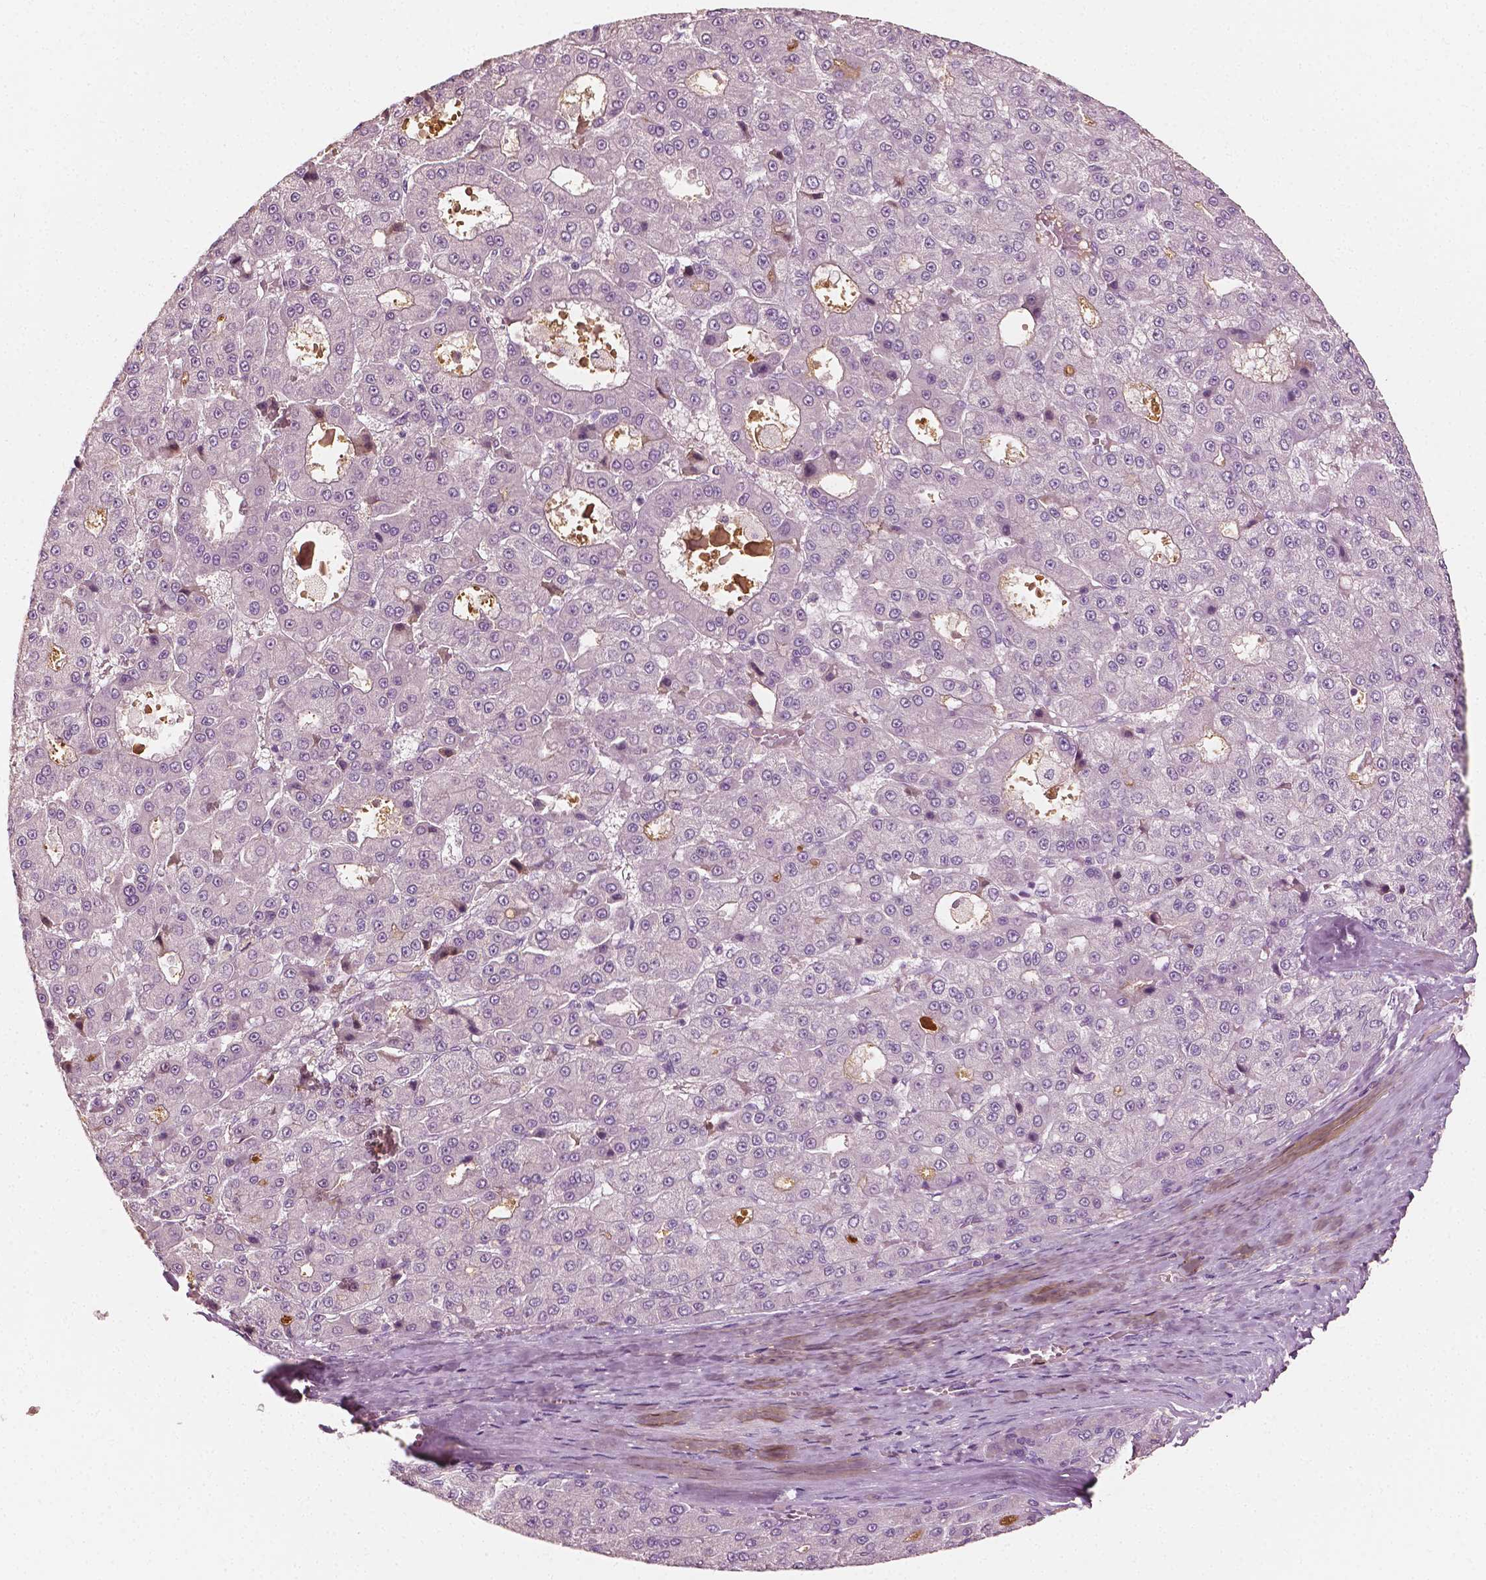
{"staining": {"intensity": "negative", "quantity": "none", "location": "none"}, "tissue": "liver cancer", "cell_type": "Tumor cells", "image_type": "cancer", "snomed": [{"axis": "morphology", "description": "Carcinoma, Hepatocellular, NOS"}, {"axis": "topography", "description": "Liver"}], "caption": "The micrograph exhibits no significant staining in tumor cells of liver cancer.", "gene": "APOA4", "patient": {"sex": "male", "age": 70}}